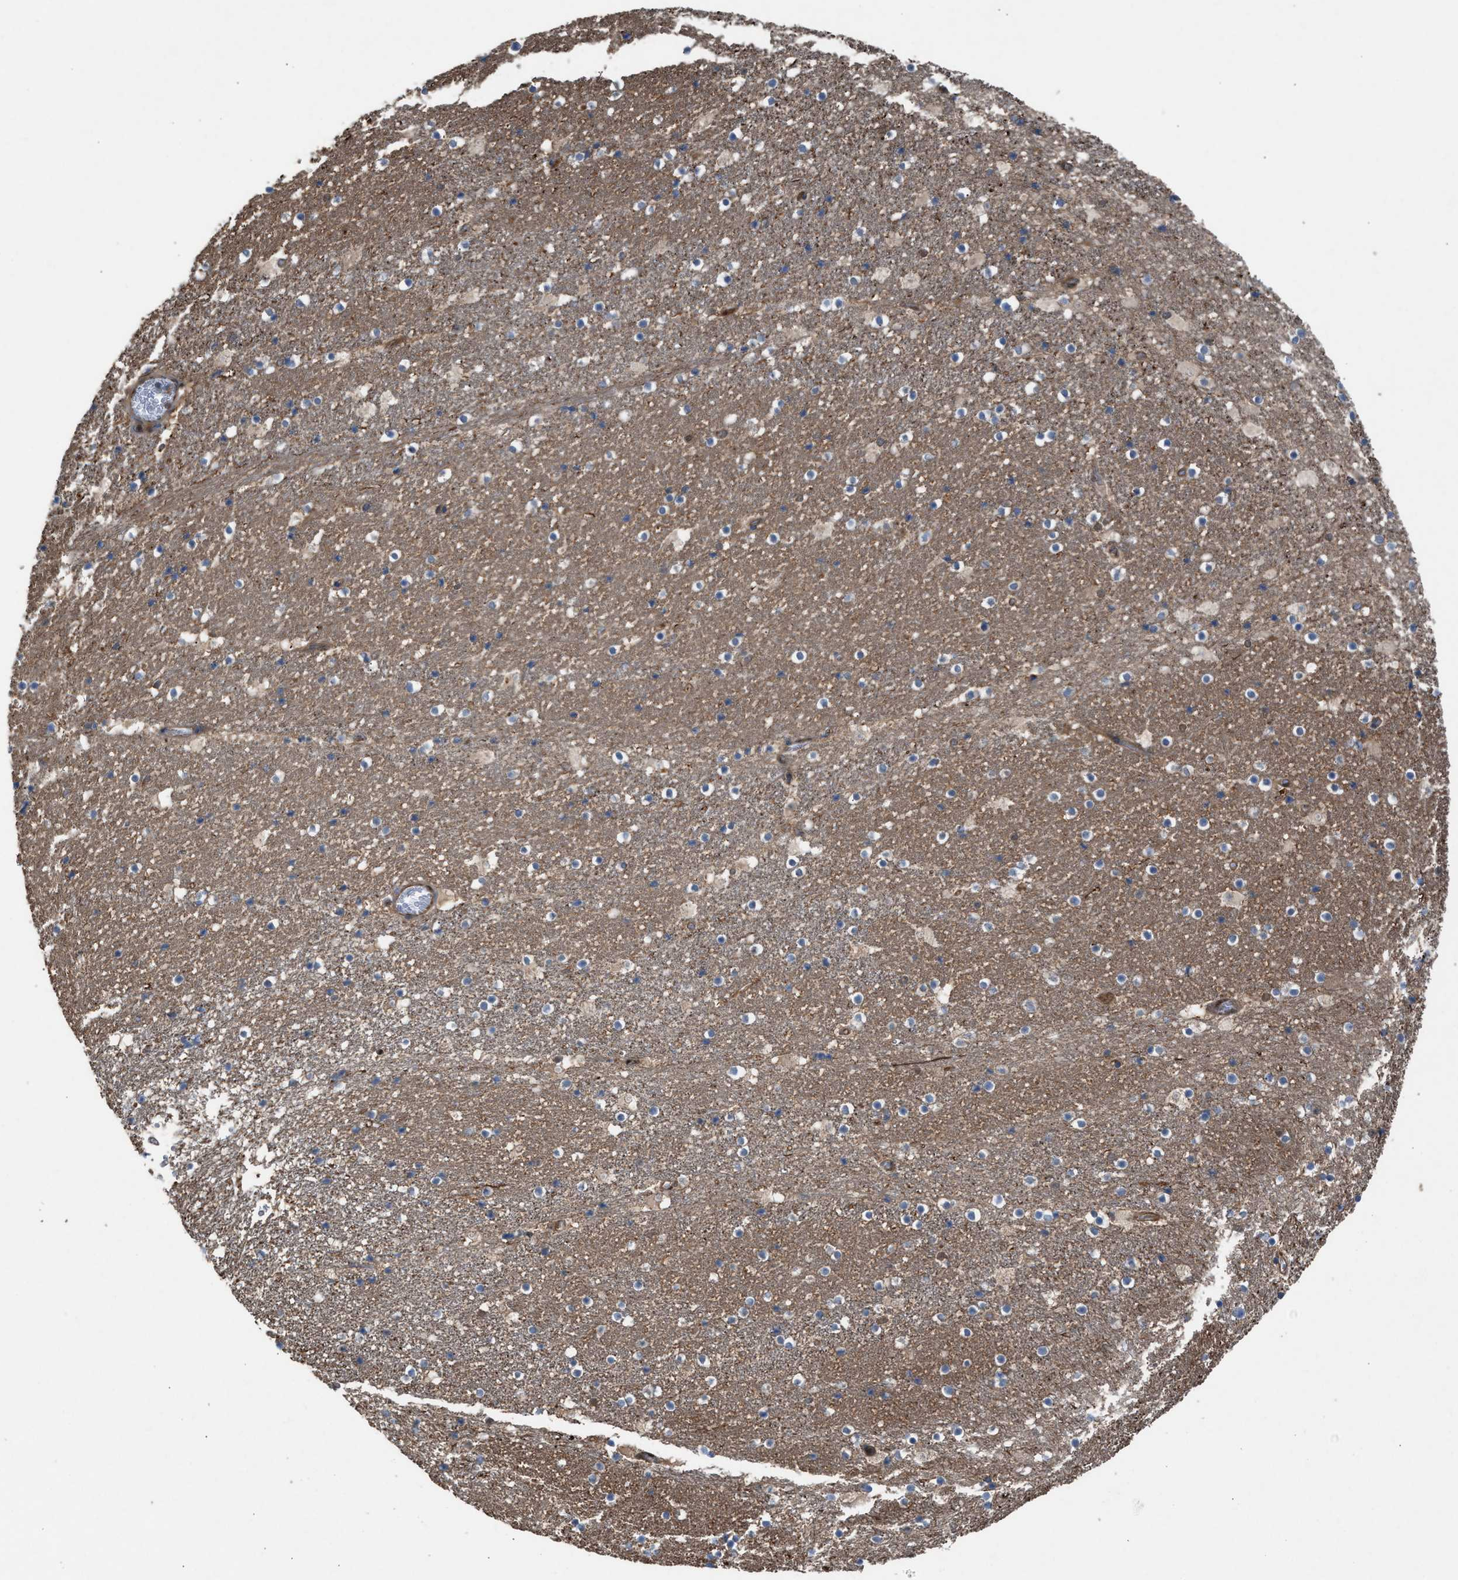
{"staining": {"intensity": "weak", "quantity": "25%-75%", "location": "cytoplasmic/membranous"}, "tissue": "caudate", "cell_type": "Glial cells", "image_type": "normal", "snomed": [{"axis": "morphology", "description": "Normal tissue, NOS"}, {"axis": "topography", "description": "Lateral ventricle wall"}], "caption": "IHC staining of benign caudate, which displays low levels of weak cytoplasmic/membranous staining in approximately 25%-75% of glial cells indicating weak cytoplasmic/membranous protein positivity. The staining was performed using DAB (brown) for protein detection and nuclei were counterstained in hematoxylin (blue).", "gene": "TPK1", "patient": {"sex": "male", "age": 45}}